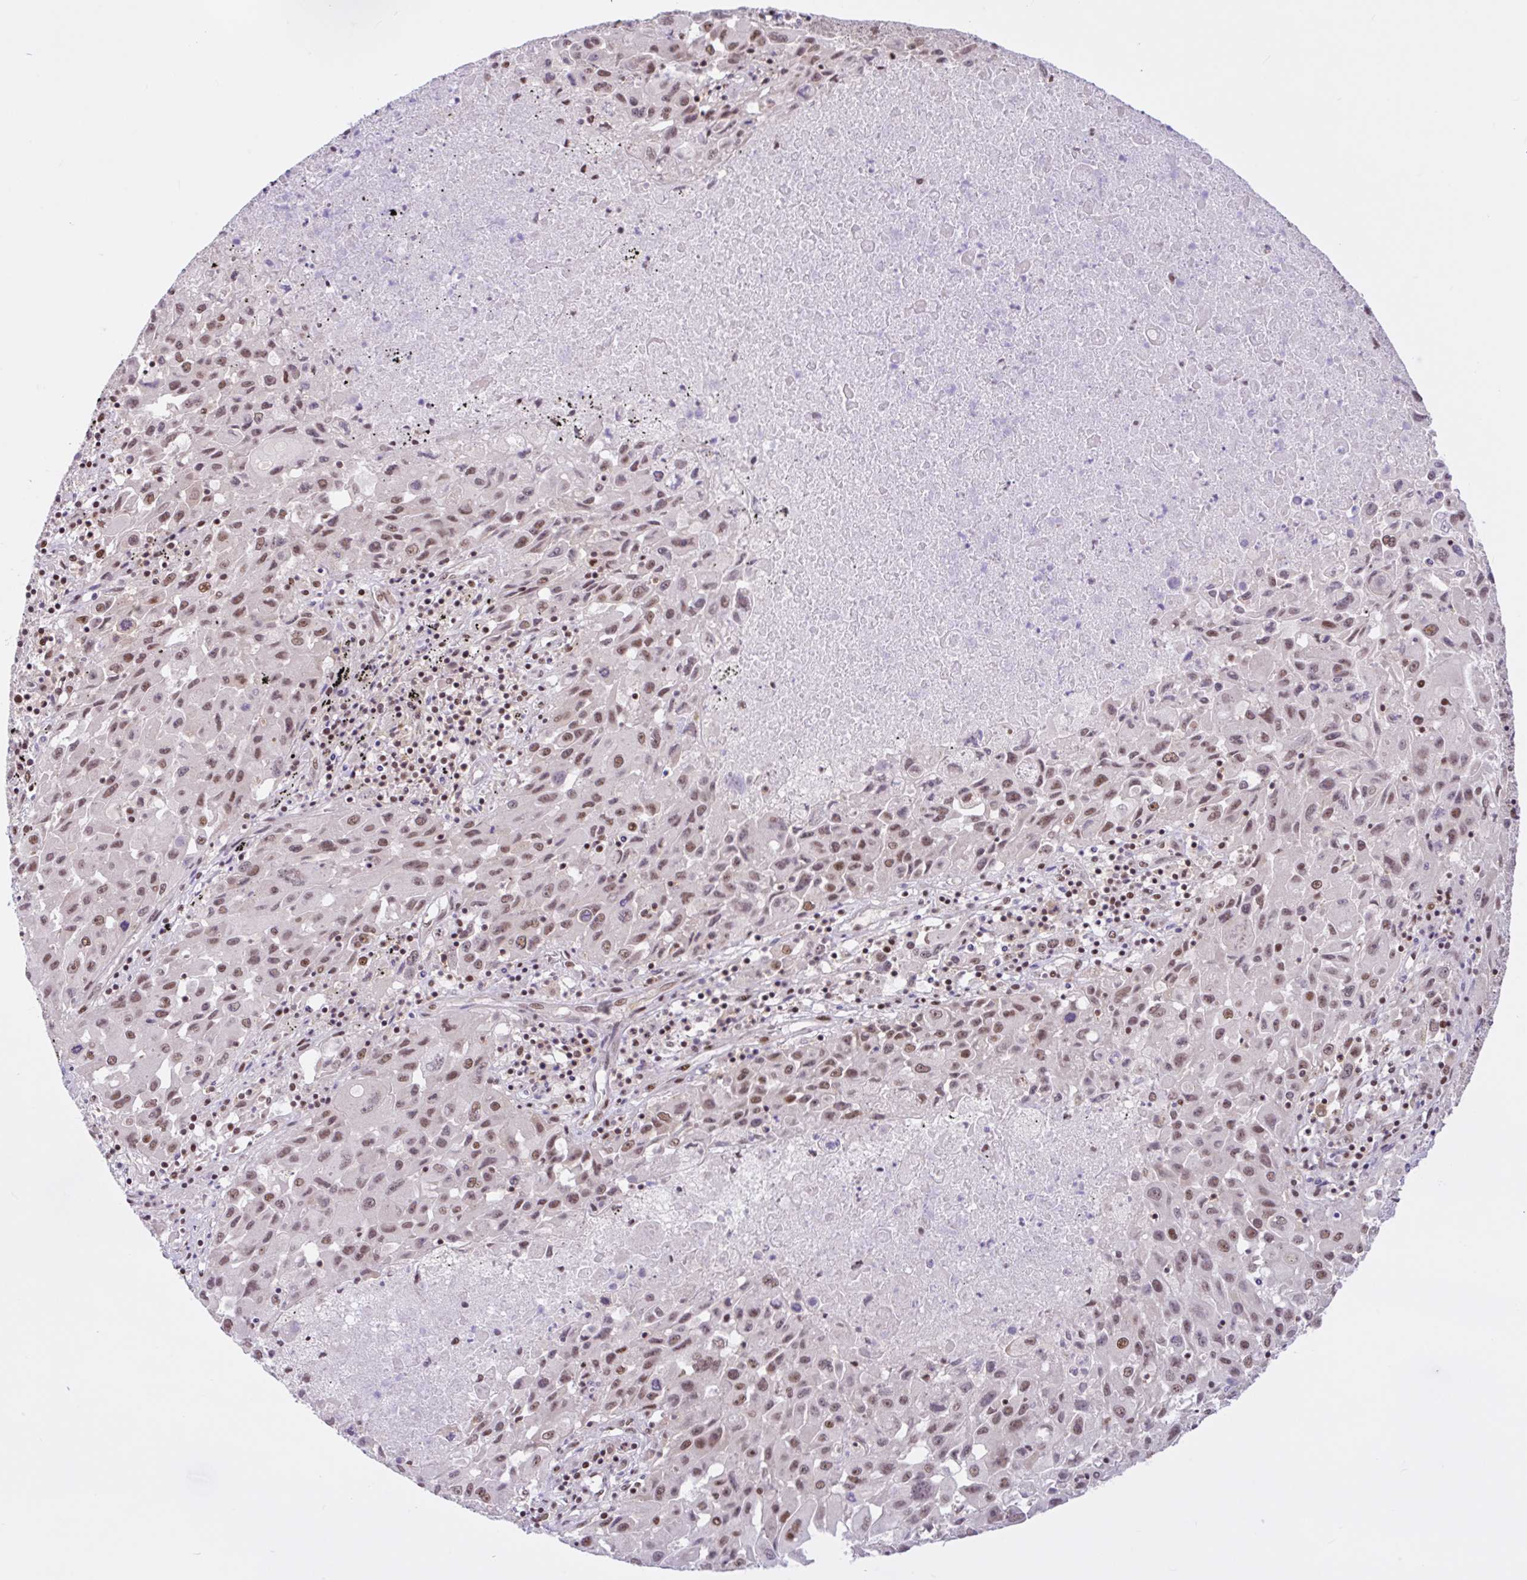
{"staining": {"intensity": "weak", "quantity": ">75%", "location": "nuclear"}, "tissue": "lung cancer", "cell_type": "Tumor cells", "image_type": "cancer", "snomed": [{"axis": "morphology", "description": "Squamous cell carcinoma, NOS"}, {"axis": "topography", "description": "Lung"}], "caption": "Immunohistochemical staining of squamous cell carcinoma (lung) demonstrates weak nuclear protein staining in approximately >75% of tumor cells.", "gene": "CCDC12", "patient": {"sex": "male", "age": 63}}